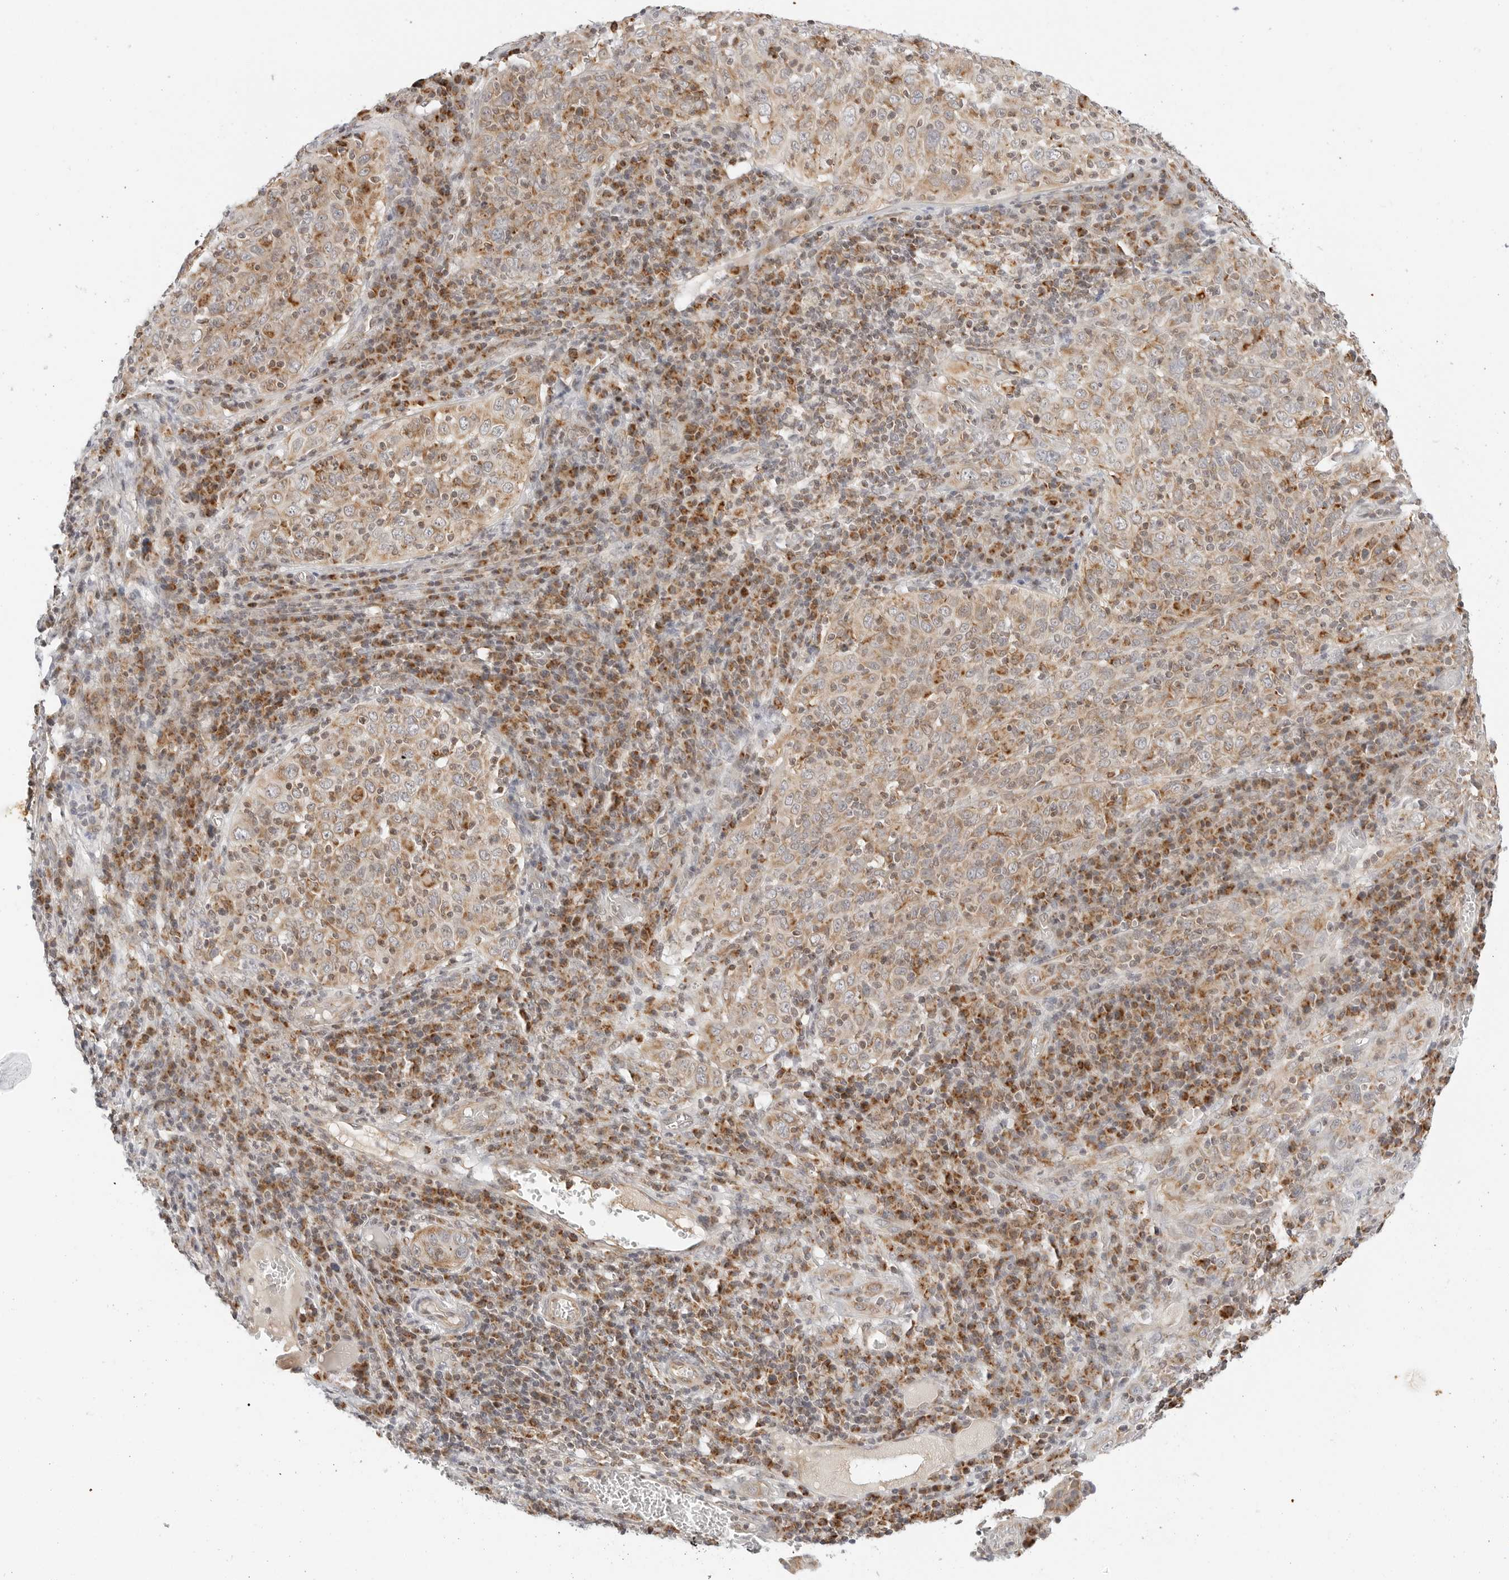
{"staining": {"intensity": "weak", "quantity": ">75%", "location": "cytoplasmic/membranous"}, "tissue": "cervical cancer", "cell_type": "Tumor cells", "image_type": "cancer", "snomed": [{"axis": "morphology", "description": "Squamous cell carcinoma, NOS"}, {"axis": "topography", "description": "Cervix"}], "caption": "A brown stain labels weak cytoplasmic/membranous staining of a protein in human cervical cancer tumor cells.", "gene": "DYRK4", "patient": {"sex": "female", "age": 46}}